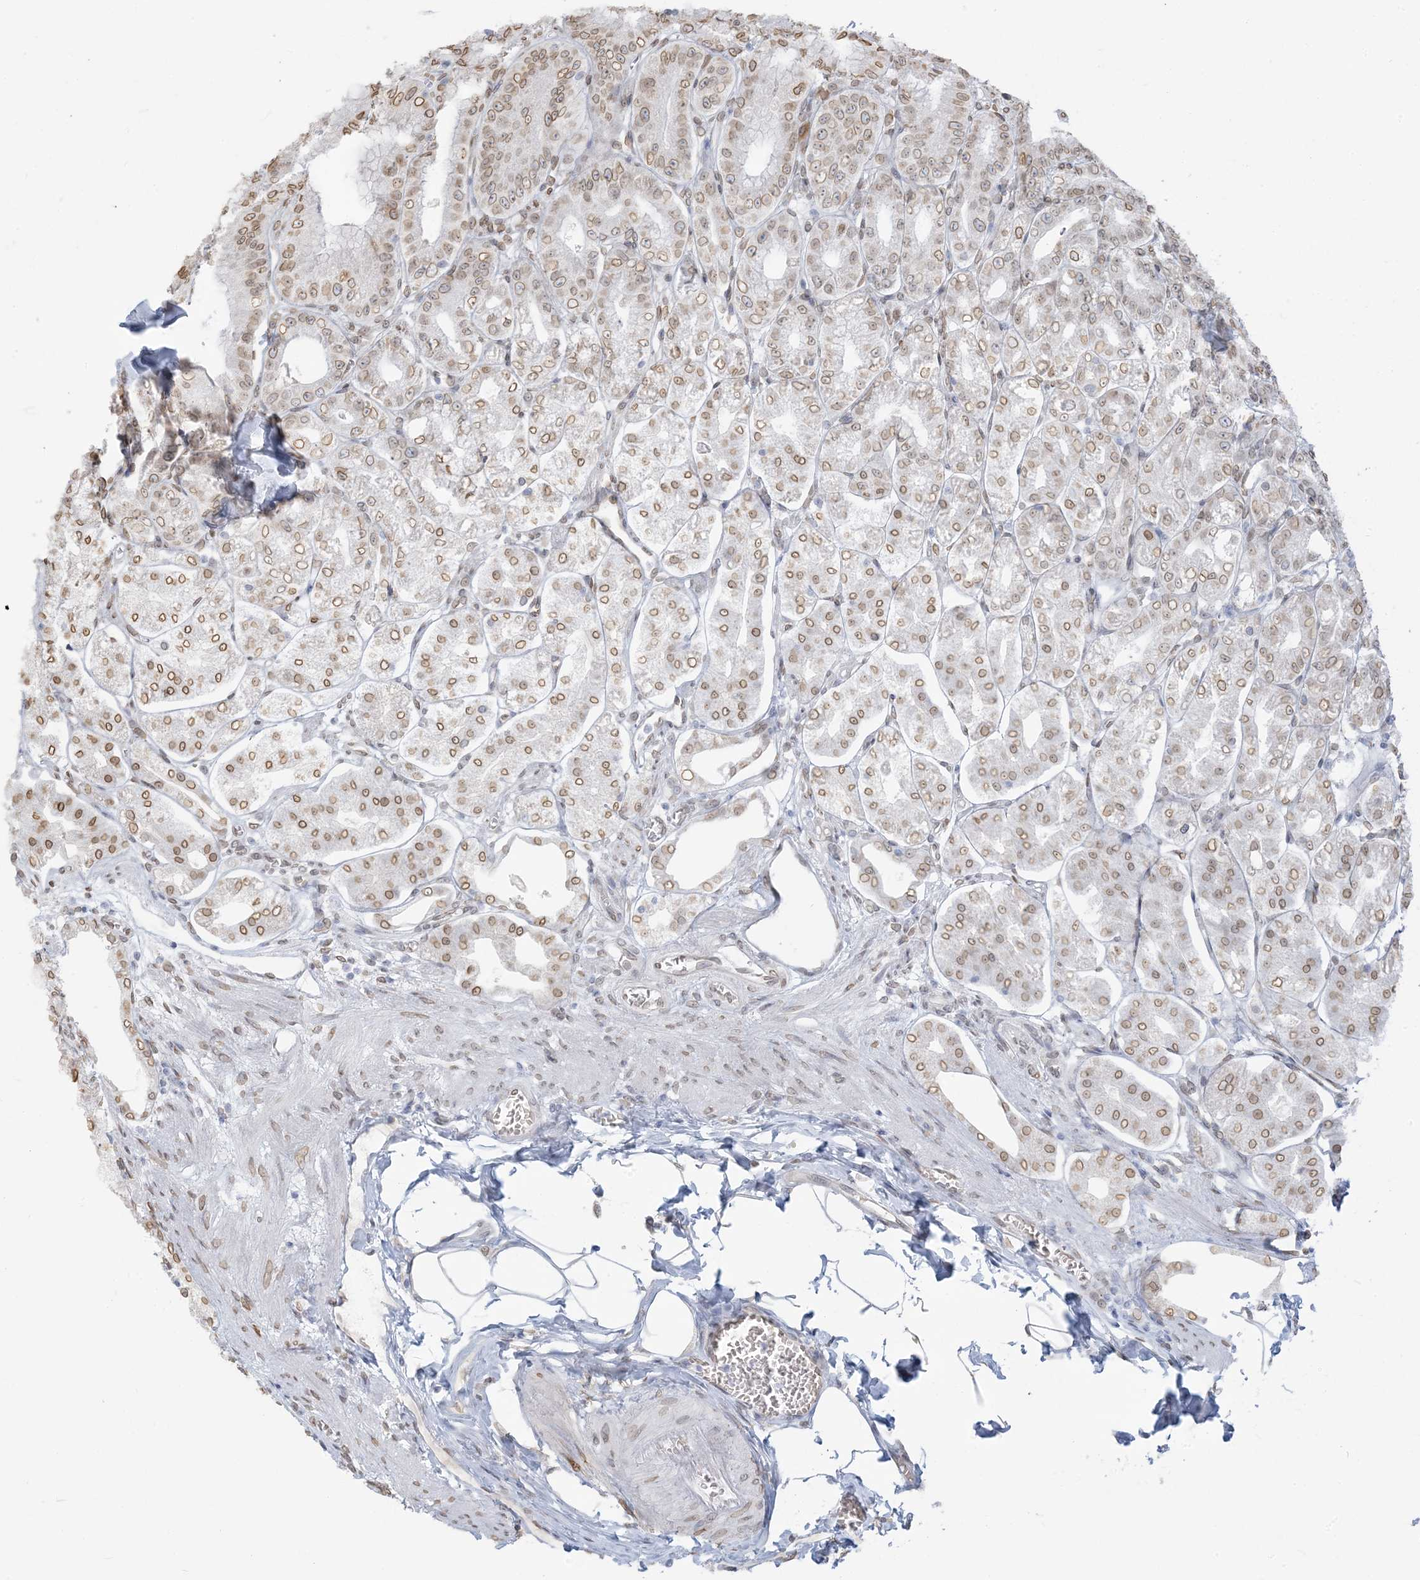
{"staining": {"intensity": "moderate", "quantity": ">75%", "location": "cytoplasmic/membranous,nuclear"}, "tissue": "stomach", "cell_type": "Glandular cells", "image_type": "normal", "snomed": [{"axis": "morphology", "description": "Normal tissue, NOS"}, {"axis": "topography", "description": "Stomach, lower"}], "caption": "About >75% of glandular cells in normal human stomach demonstrate moderate cytoplasmic/membranous,nuclear protein expression as visualized by brown immunohistochemical staining.", "gene": "WWP1", "patient": {"sex": "male", "age": 71}}